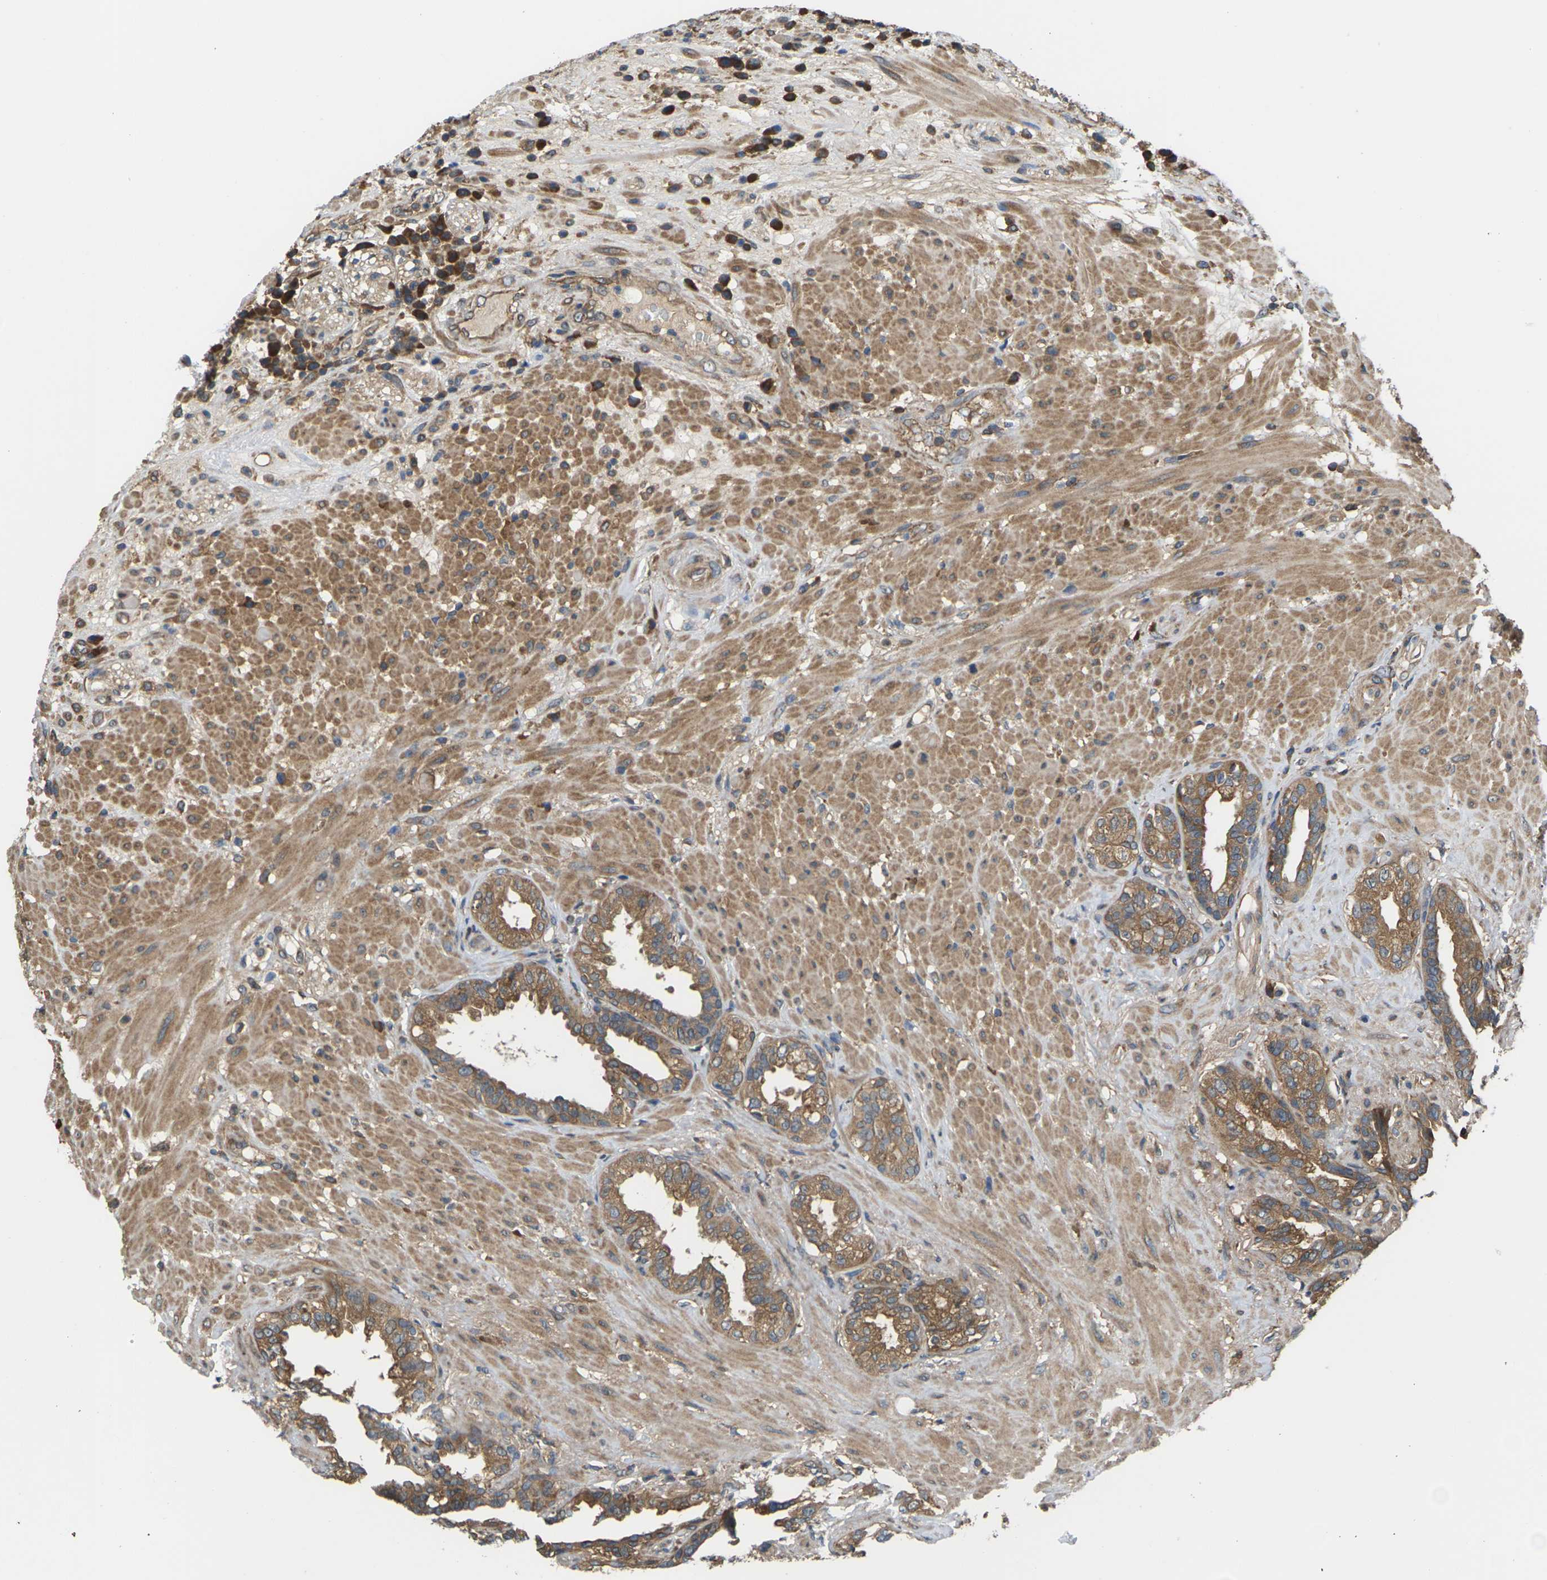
{"staining": {"intensity": "moderate", "quantity": ">75%", "location": "cytoplasmic/membranous"}, "tissue": "seminal vesicle", "cell_type": "Glandular cells", "image_type": "normal", "snomed": [{"axis": "morphology", "description": "Normal tissue, NOS"}, {"axis": "topography", "description": "Seminal veicle"}], "caption": "Unremarkable seminal vesicle was stained to show a protein in brown. There is medium levels of moderate cytoplasmic/membranous expression in approximately >75% of glandular cells. The protein is shown in brown color, while the nuclei are stained blue.", "gene": "NRAS", "patient": {"sex": "male", "age": 61}}